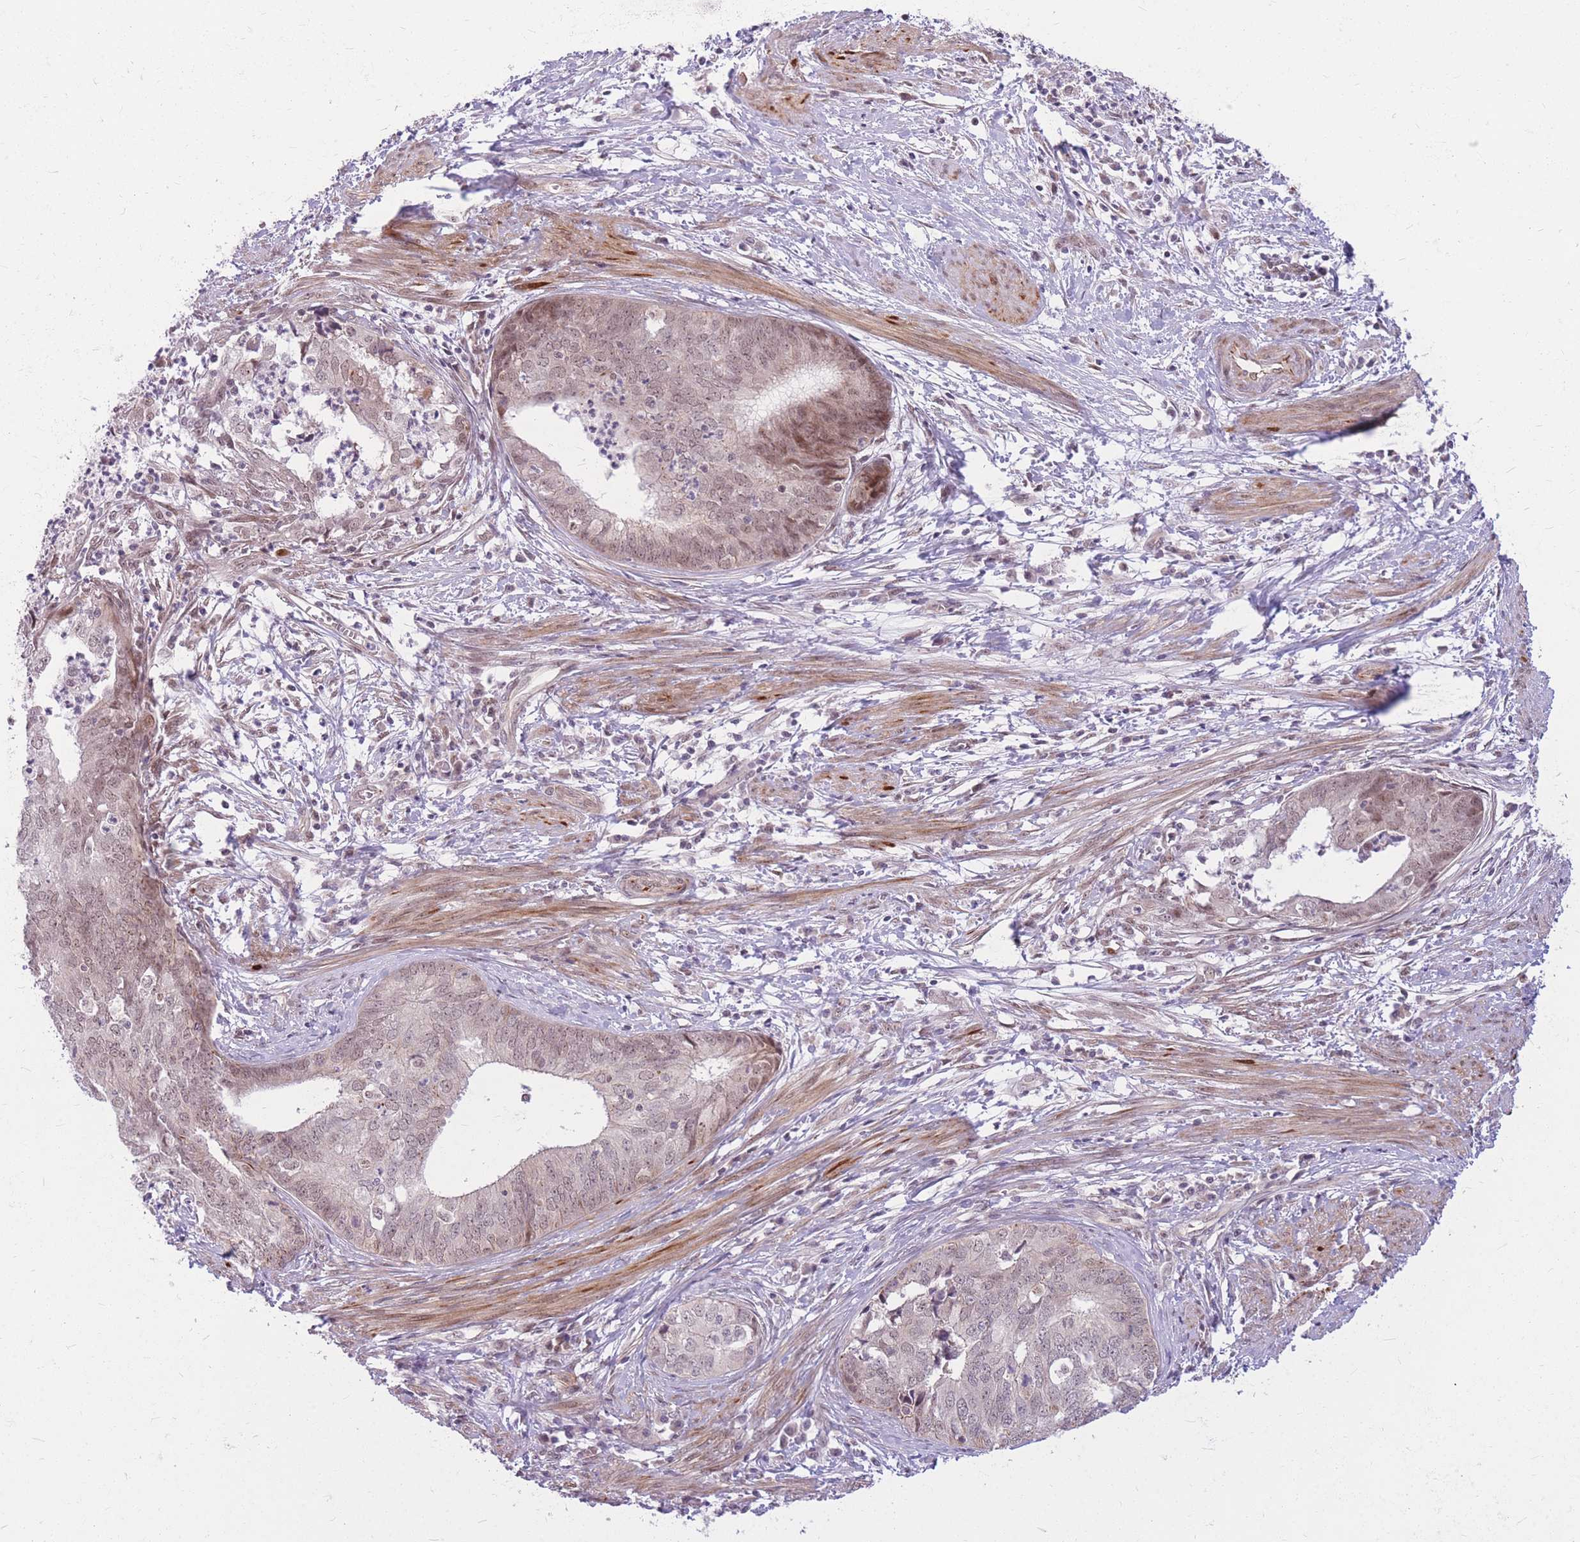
{"staining": {"intensity": "weak", "quantity": "25%-75%", "location": "nuclear"}, "tissue": "endometrial cancer", "cell_type": "Tumor cells", "image_type": "cancer", "snomed": [{"axis": "morphology", "description": "Adenocarcinoma, NOS"}, {"axis": "topography", "description": "Endometrium"}], "caption": "Tumor cells reveal weak nuclear expression in approximately 25%-75% of cells in adenocarcinoma (endometrial). (Stains: DAB (3,3'-diaminobenzidine) in brown, nuclei in blue, Microscopy: brightfield microscopy at high magnification).", "gene": "ERCC2", "patient": {"sex": "female", "age": 68}}